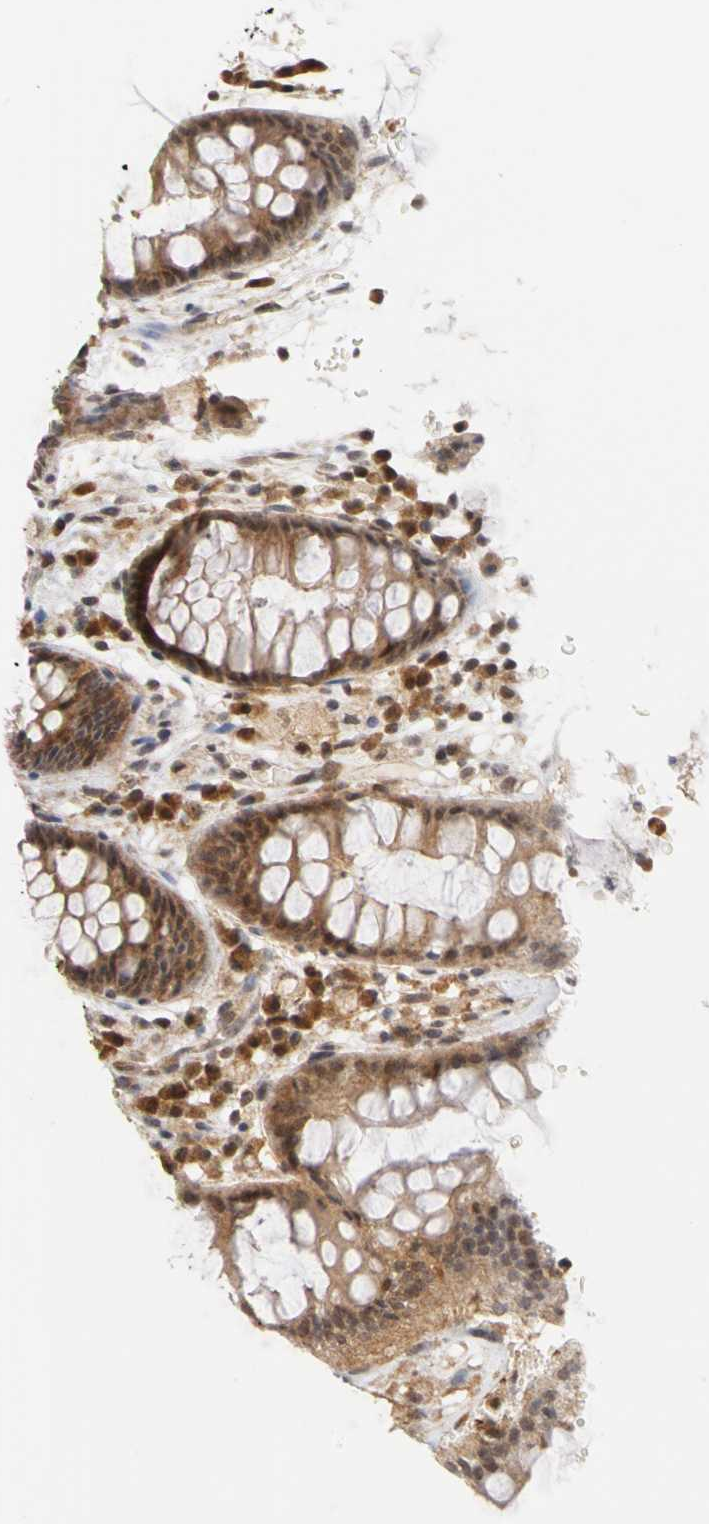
{"staining": {"intensity": "strong", "quantity": ">75%", "location": "cytoplasmic/membranous,nuclear"}, "tissue": "rectum", "cell_type": "Glandular cells", "image_type": "normal", "snomed": [{"axis": "morphology", "description": "Normal tissue, NOS"}, {"axis": "topography", "description": "Rectum"}], "caption": "Benign rectum reveals strong cytoplasmic/membranous,nuclear expression in about >75% of glandular cells, visualized by immunohistochemistry. (brown staining indicates protein expression, while blue staining denotes nuclei).", "gene": "UBE2M", "patient": {"sex": "female", "age": 46}}